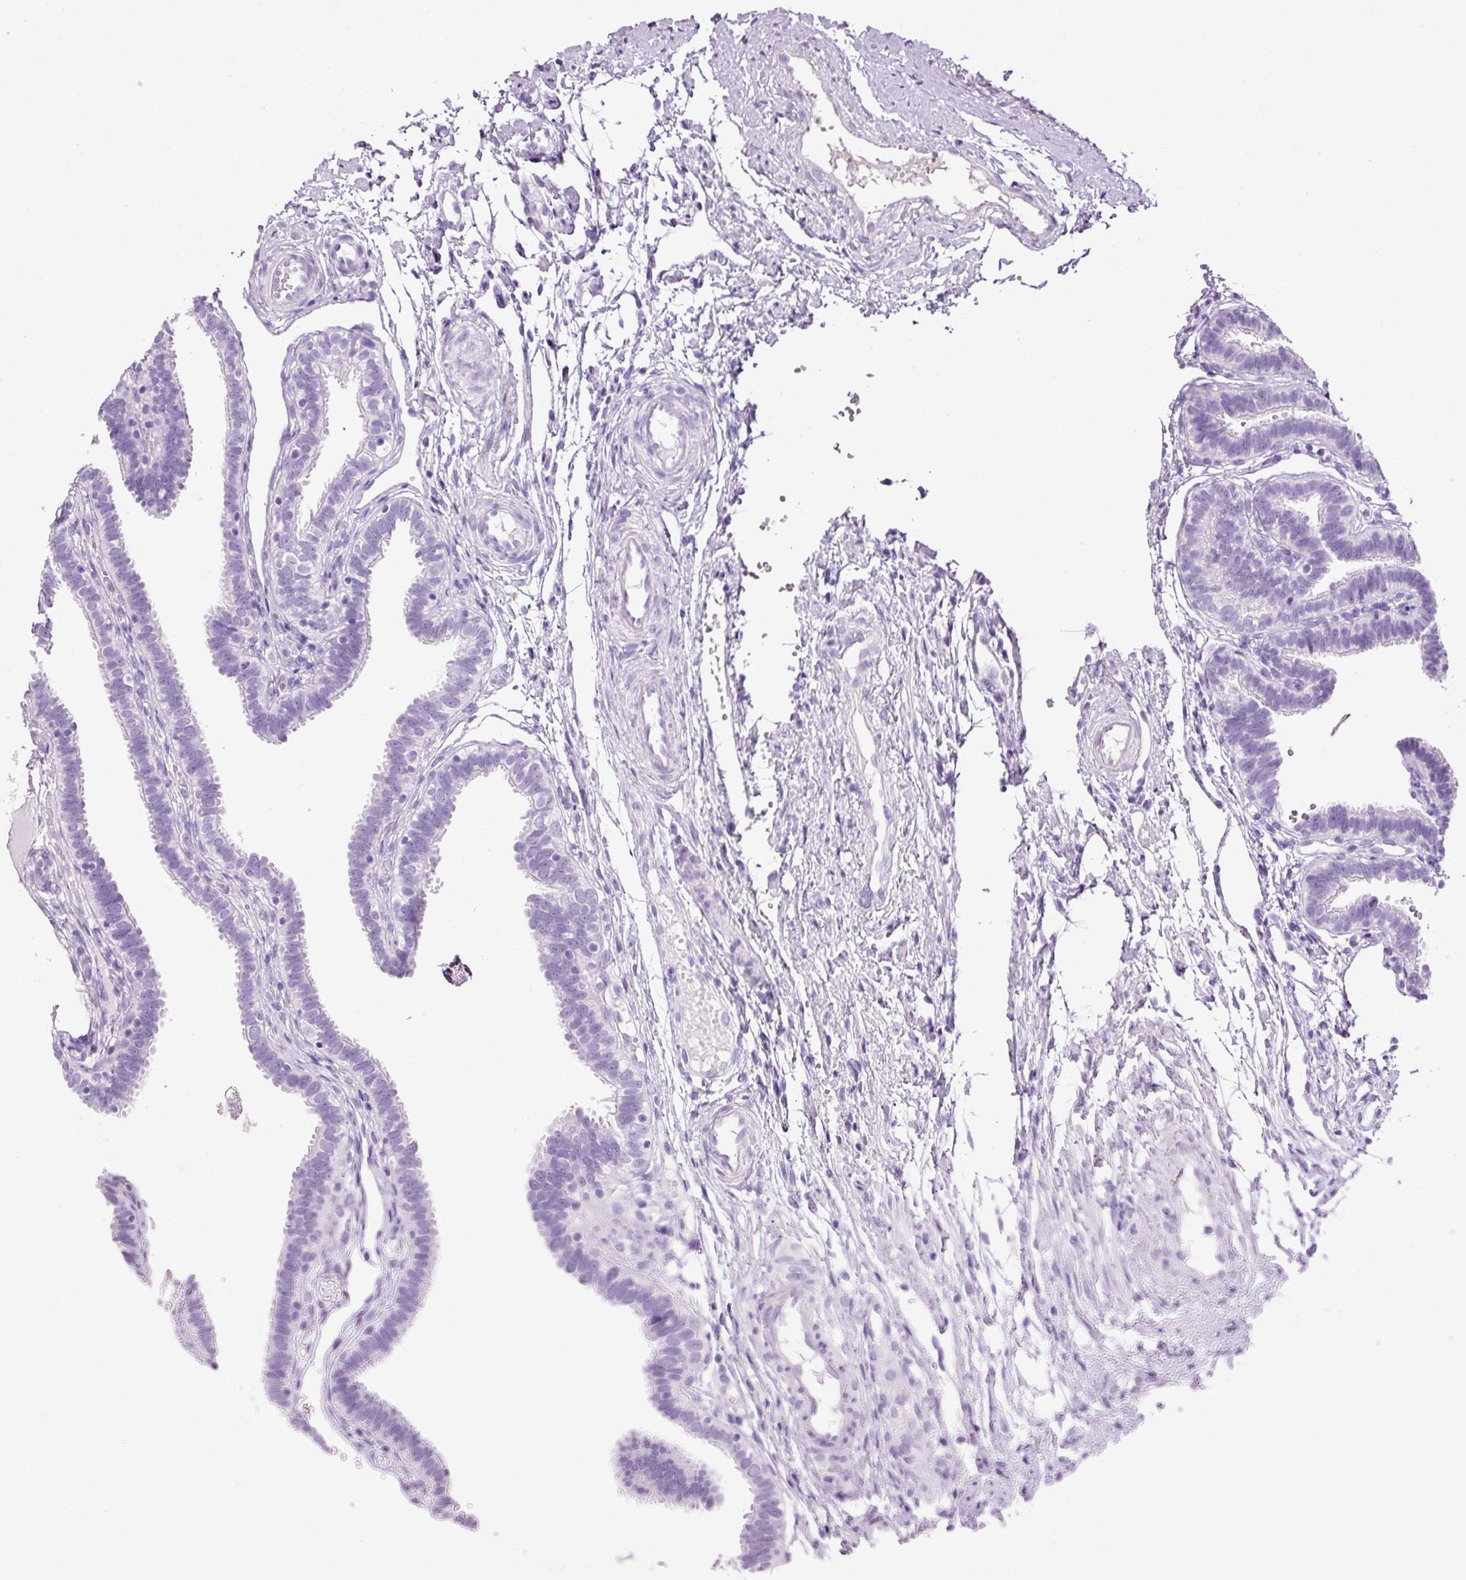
{"staining": {"intensity": "negative", "quantity": "none", "location": "none"}, "tissue": "fallopian tube", "cell_type": "Glandular cells", "image_type": "normal", "snomed": [{"axis": "morphology", "description": "Normal tissue, NOS"}, {"axis": "topography", "description": "Fallopian tube"}], "caption": "Immunohistochemistry of normal fallopian tube reveals no positivity in glandular cells.", "gene": "BSND", "patient": {"sex": "female", "age": 37}}